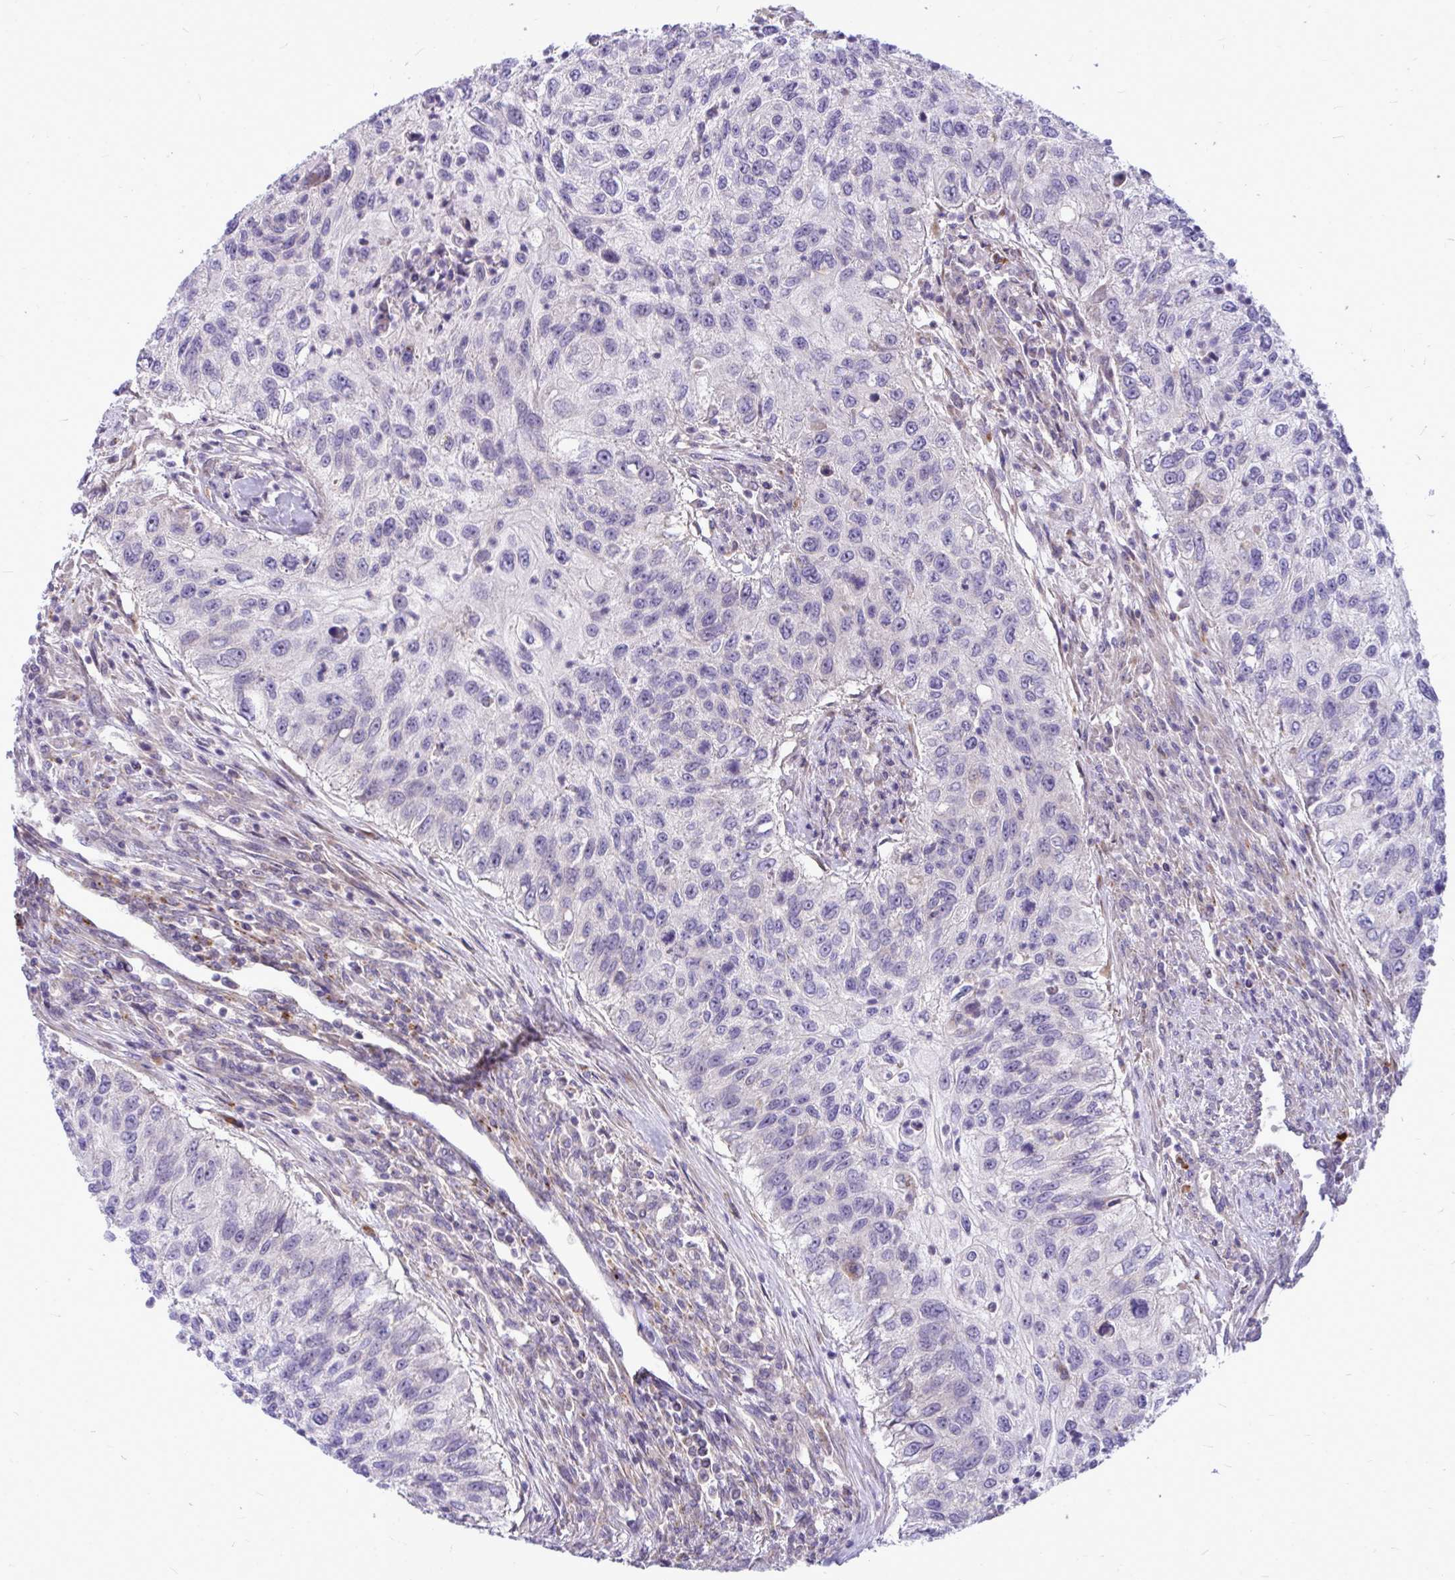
{"staining": {"intensity": "negative", "quantity": "none", "location": "none"}, "tissue": "urothelial cancer", "cell_type": "Tumor cells", "image_type": "cancer", "snomed": [{"axis": "morphology", "description": "Urothelial carcinoma, High grade"}, {"axis": "topography", "description": "Urinary bladder"}], "caption": "An immunohistochemistry photomicrograph of high-grade urothelial carcinoma is shown. There is no staining in tumor cells of high-grade urothelial carcinoma. (Immunohistochemistry (ihc), brightfield microscopy, high magnification).", "gene": "ZSCAN25", "patient": {"sex": "female", "age": 60}}